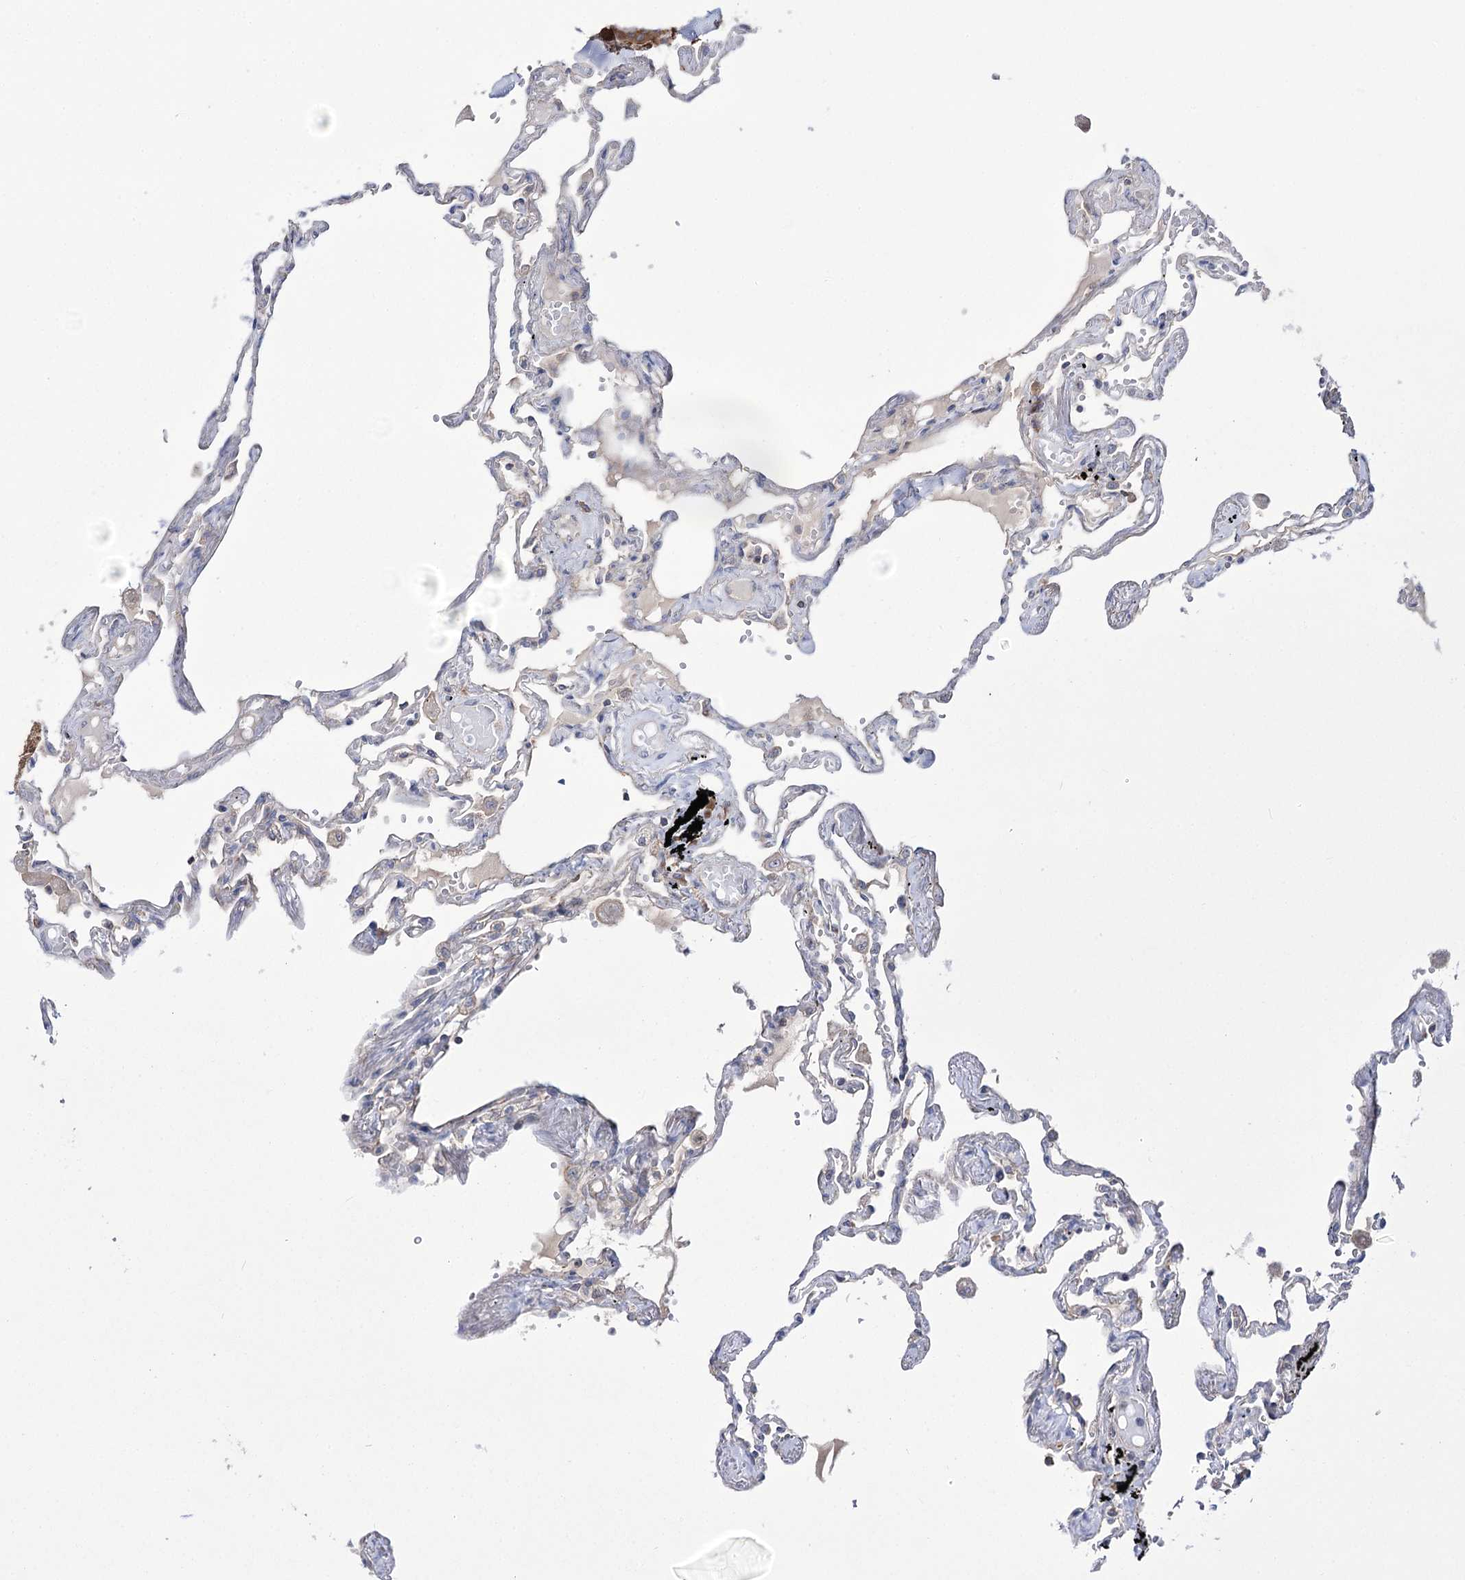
{"staining": {"intensity": "moderate", "quantity": "<25%", "location": "cytoplasmic/membranous"}, "tissue": "lung", "cell_type": "Alveolar cells", "image_type": "normal", "snomed": [{"axis": "morphology", "description": "Normal tissue, NOS"}, {"axis": "topography", "description": "Lung"}], "caption": "Lung stained with a brown dye displays moderate cytoplasmic/membranous positive expression in about <25% of alveolar cells.", "gene": "ZNF622", "patient": {"sex": "female", "age": 67}}